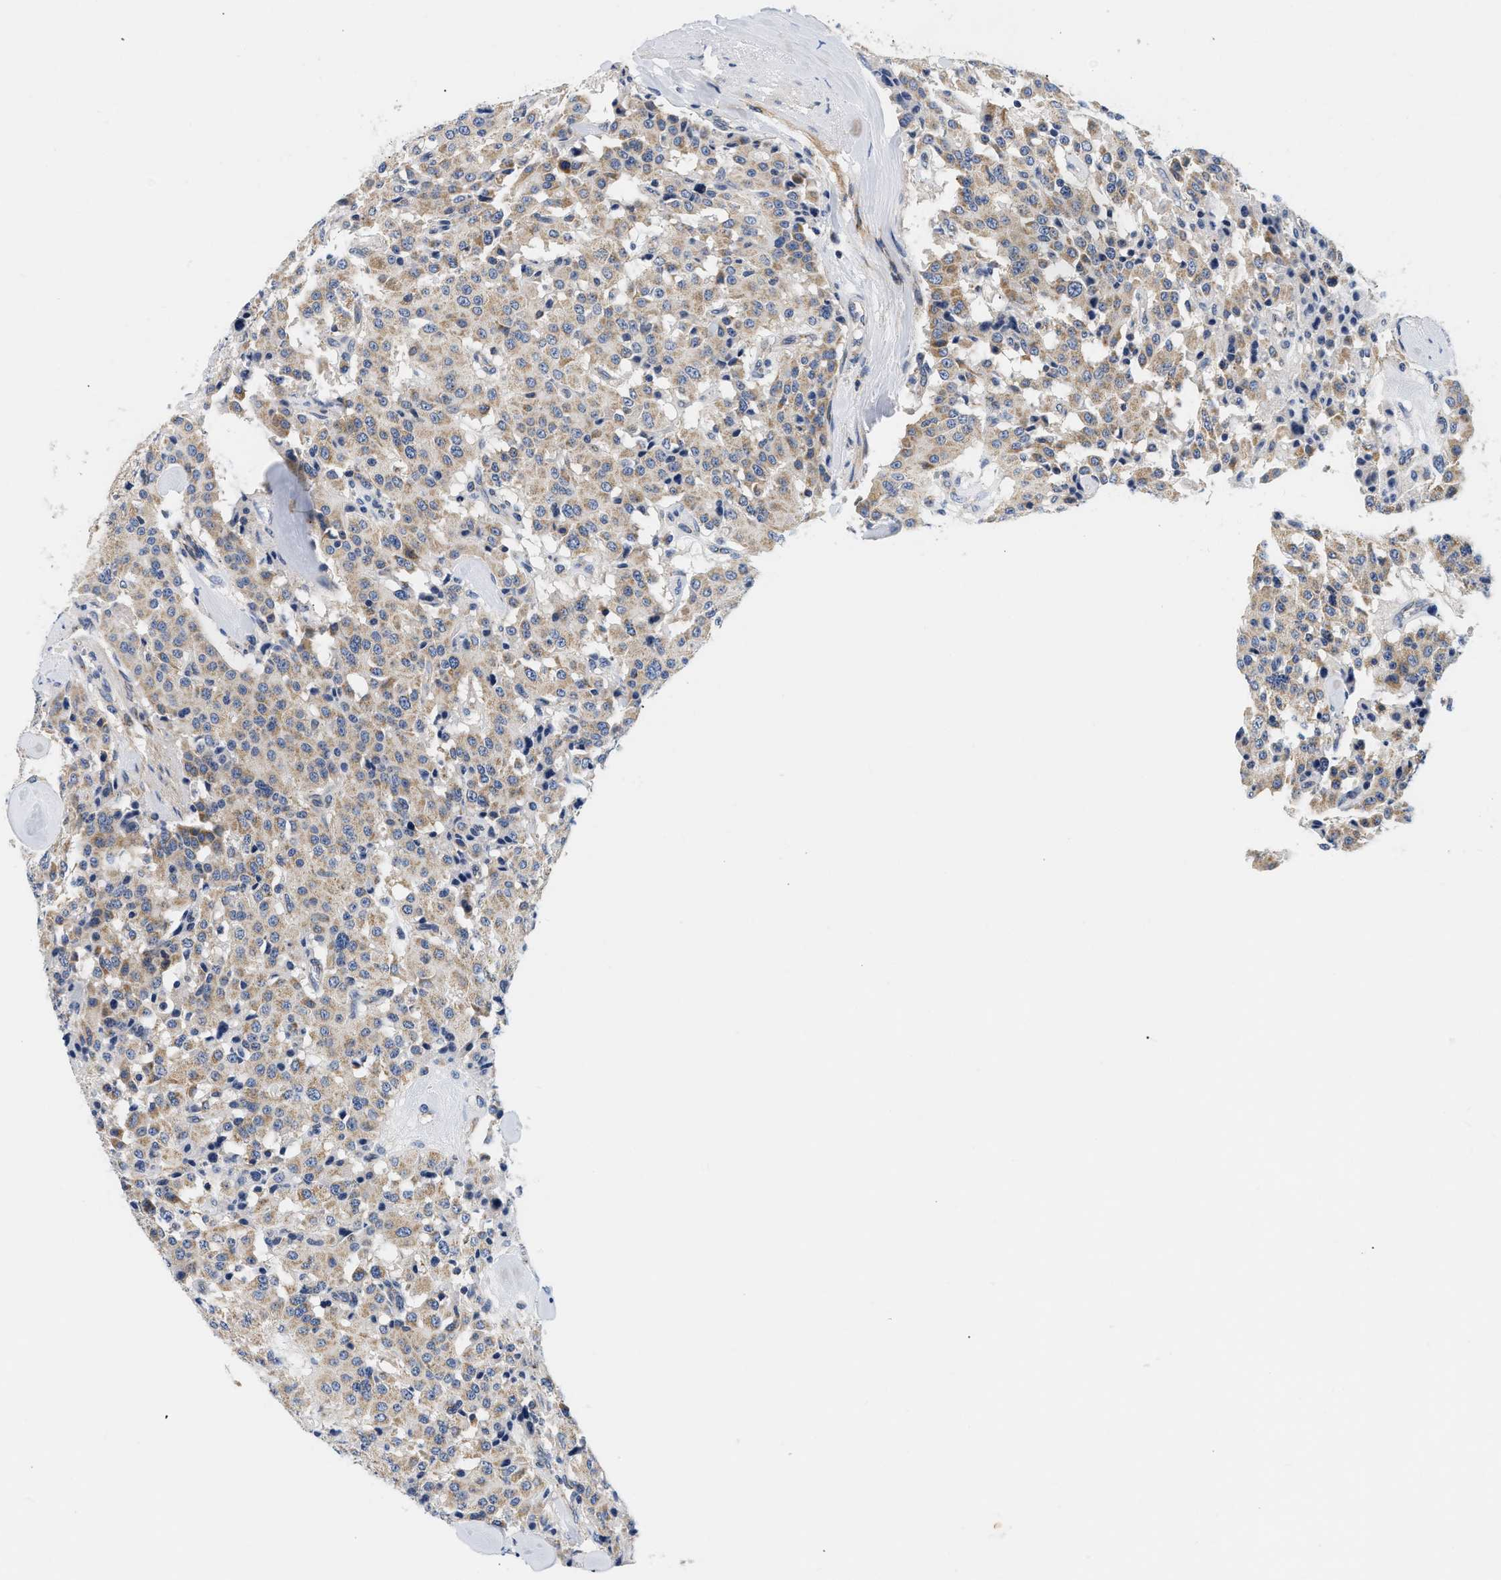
{"staining": {"intensity": "moderate", "quantity": ">75%", "location": "cytoplasmic/membranous"}, "tissue": "carcinoid", "cell_type": "Tumor cells", "image_type": "cancer", "snomed": [{"axis": "morphology", "description": "Carcinoid, malignant, NOS"}, {"axis": "topography", "description": "Lung"}], "caption": "Protein expression analysis of human carcinoid (malignant) reveals moderate cytoplasmic/membranous positivity in approximately >75% of tumor cells.", "gene": "PDP1", "patient": {"sex": "male", "age": 30}}